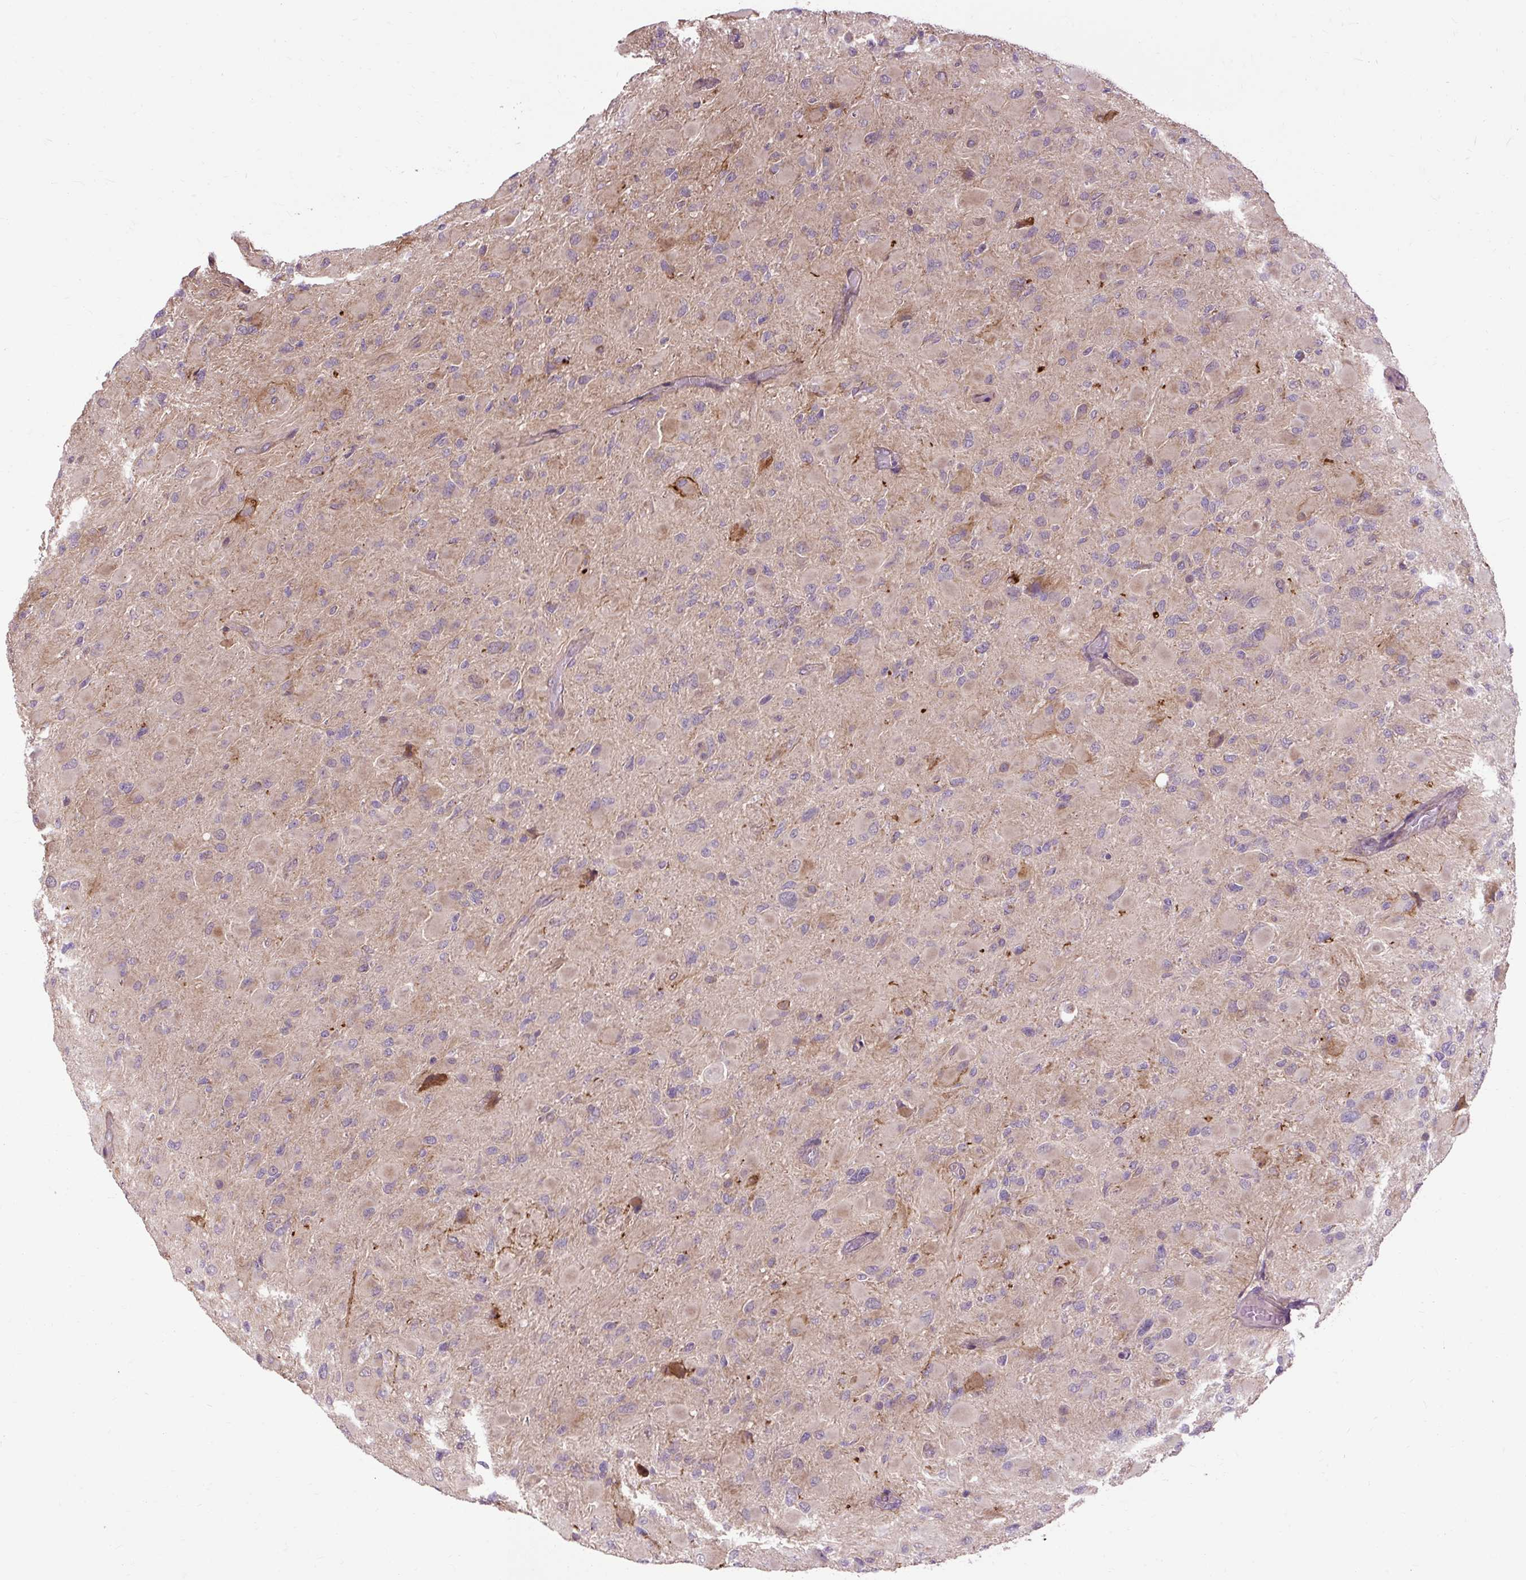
{"staining": {"intensity": "moderate", "quantity": "<25%", "location": "cytoplasmic/membranous"}, "tissue": "glioma", "cell_type": "Tumor cells", "image_type": "cancer", "snomed": [{"axis": "morphology", "description": "Glioma, malignant, High grade"}, {"axis": "topography", "description": "Cerebral cortex"}], "caption": "Malignant glioma (high-grade) stained with a protein marker reveals moderate staining in tumor cells.", "gene": "FLRT1", "patient": {"sex": "female", "age": 36}}